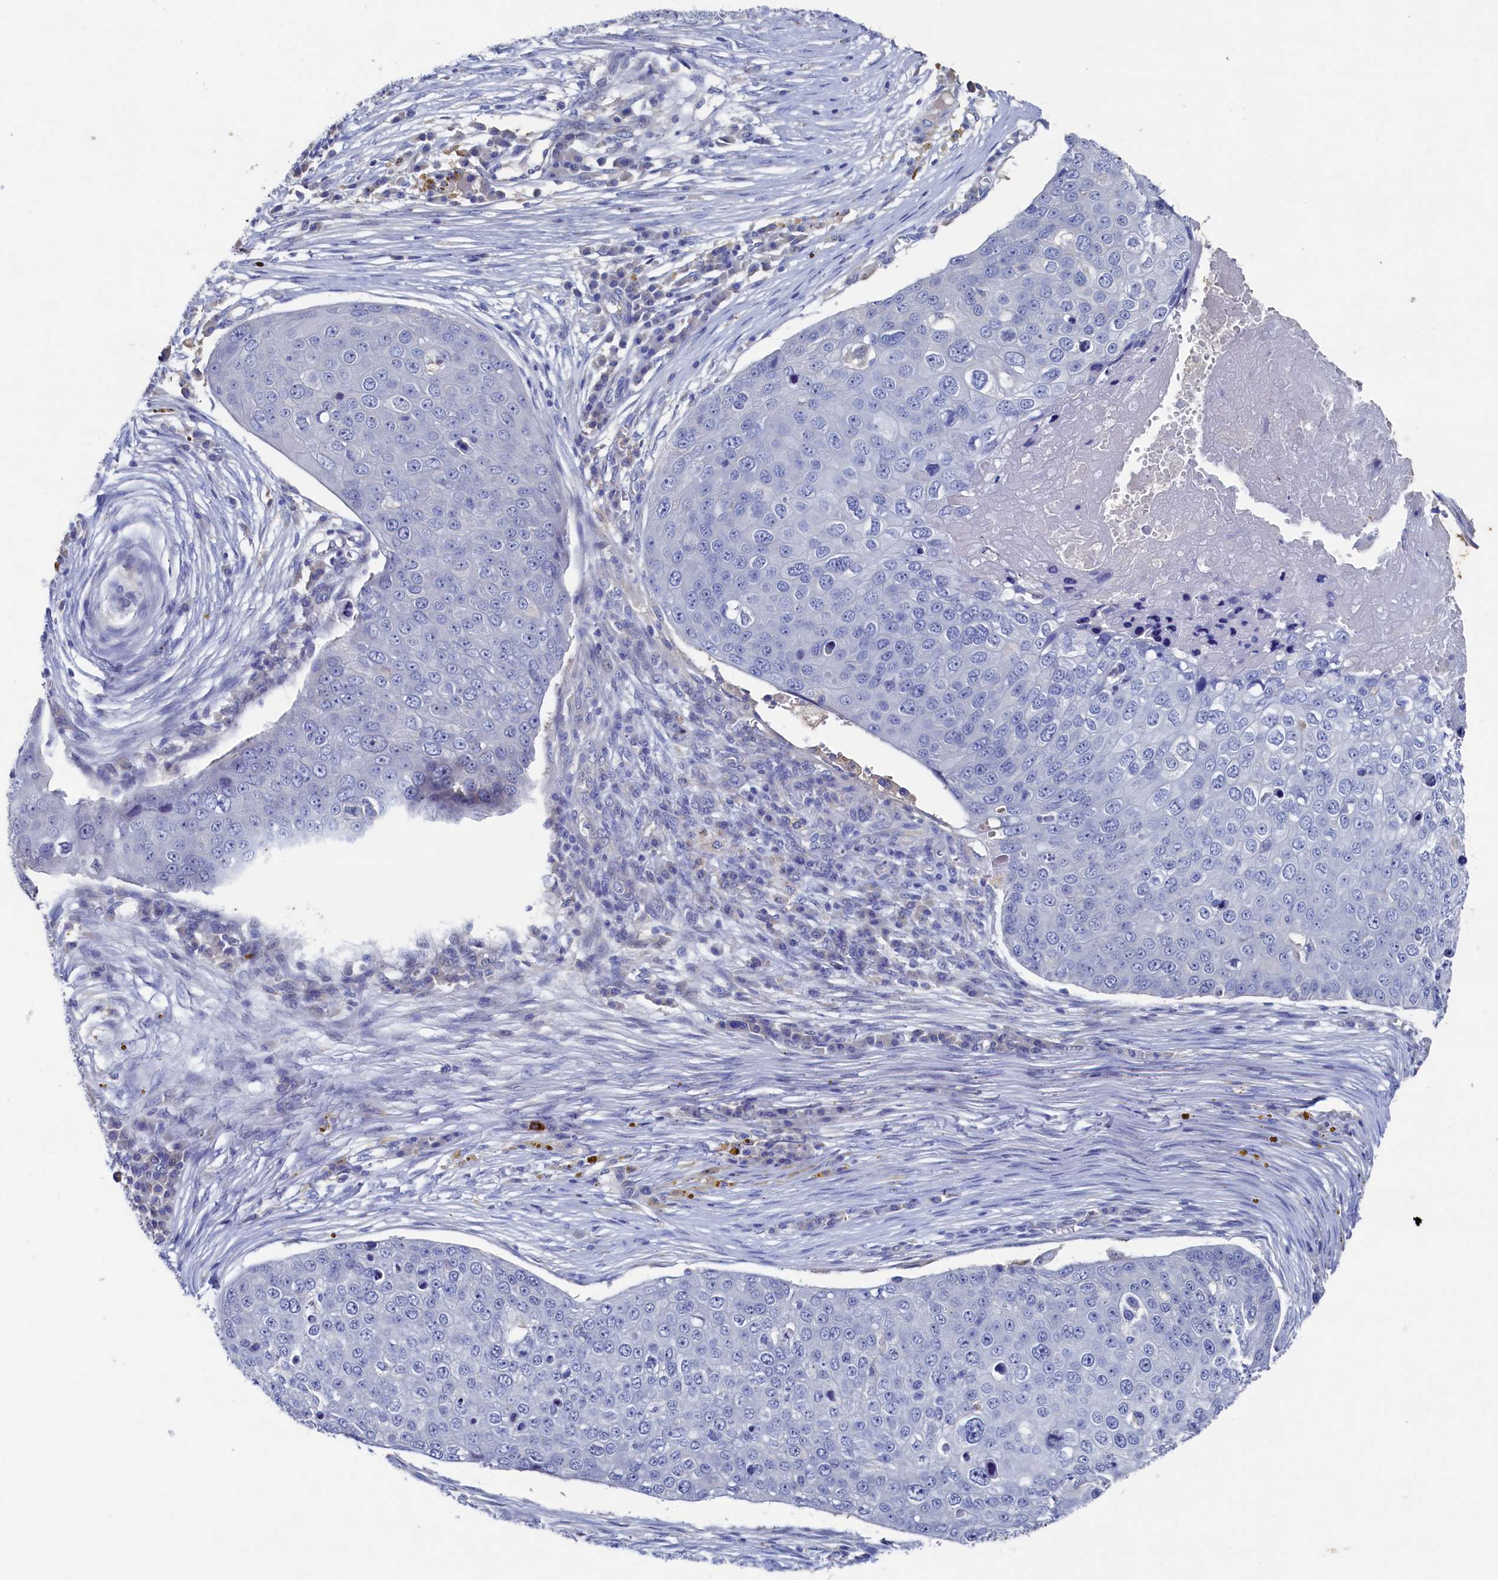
{"staining": {"intensity": "negative", "quantity": "none", "location": "none"}, "tissue": "skin cancer", "cell_type": "Tumor cells", "image_type": "cancer", "snomed": [{"axis": "morphology", "description": "Squamous cell carcinoma, NOS"}, {"axis": "topography", "description": "Skin"}], "caption": "This is an immunohistochemistry (IHC) photomicrograph of human skin squamous cell carcinoma. There is no positivity in tumor cells.", "gene": "CBLIF", "patient": {"sex": "male", "age": 71}}